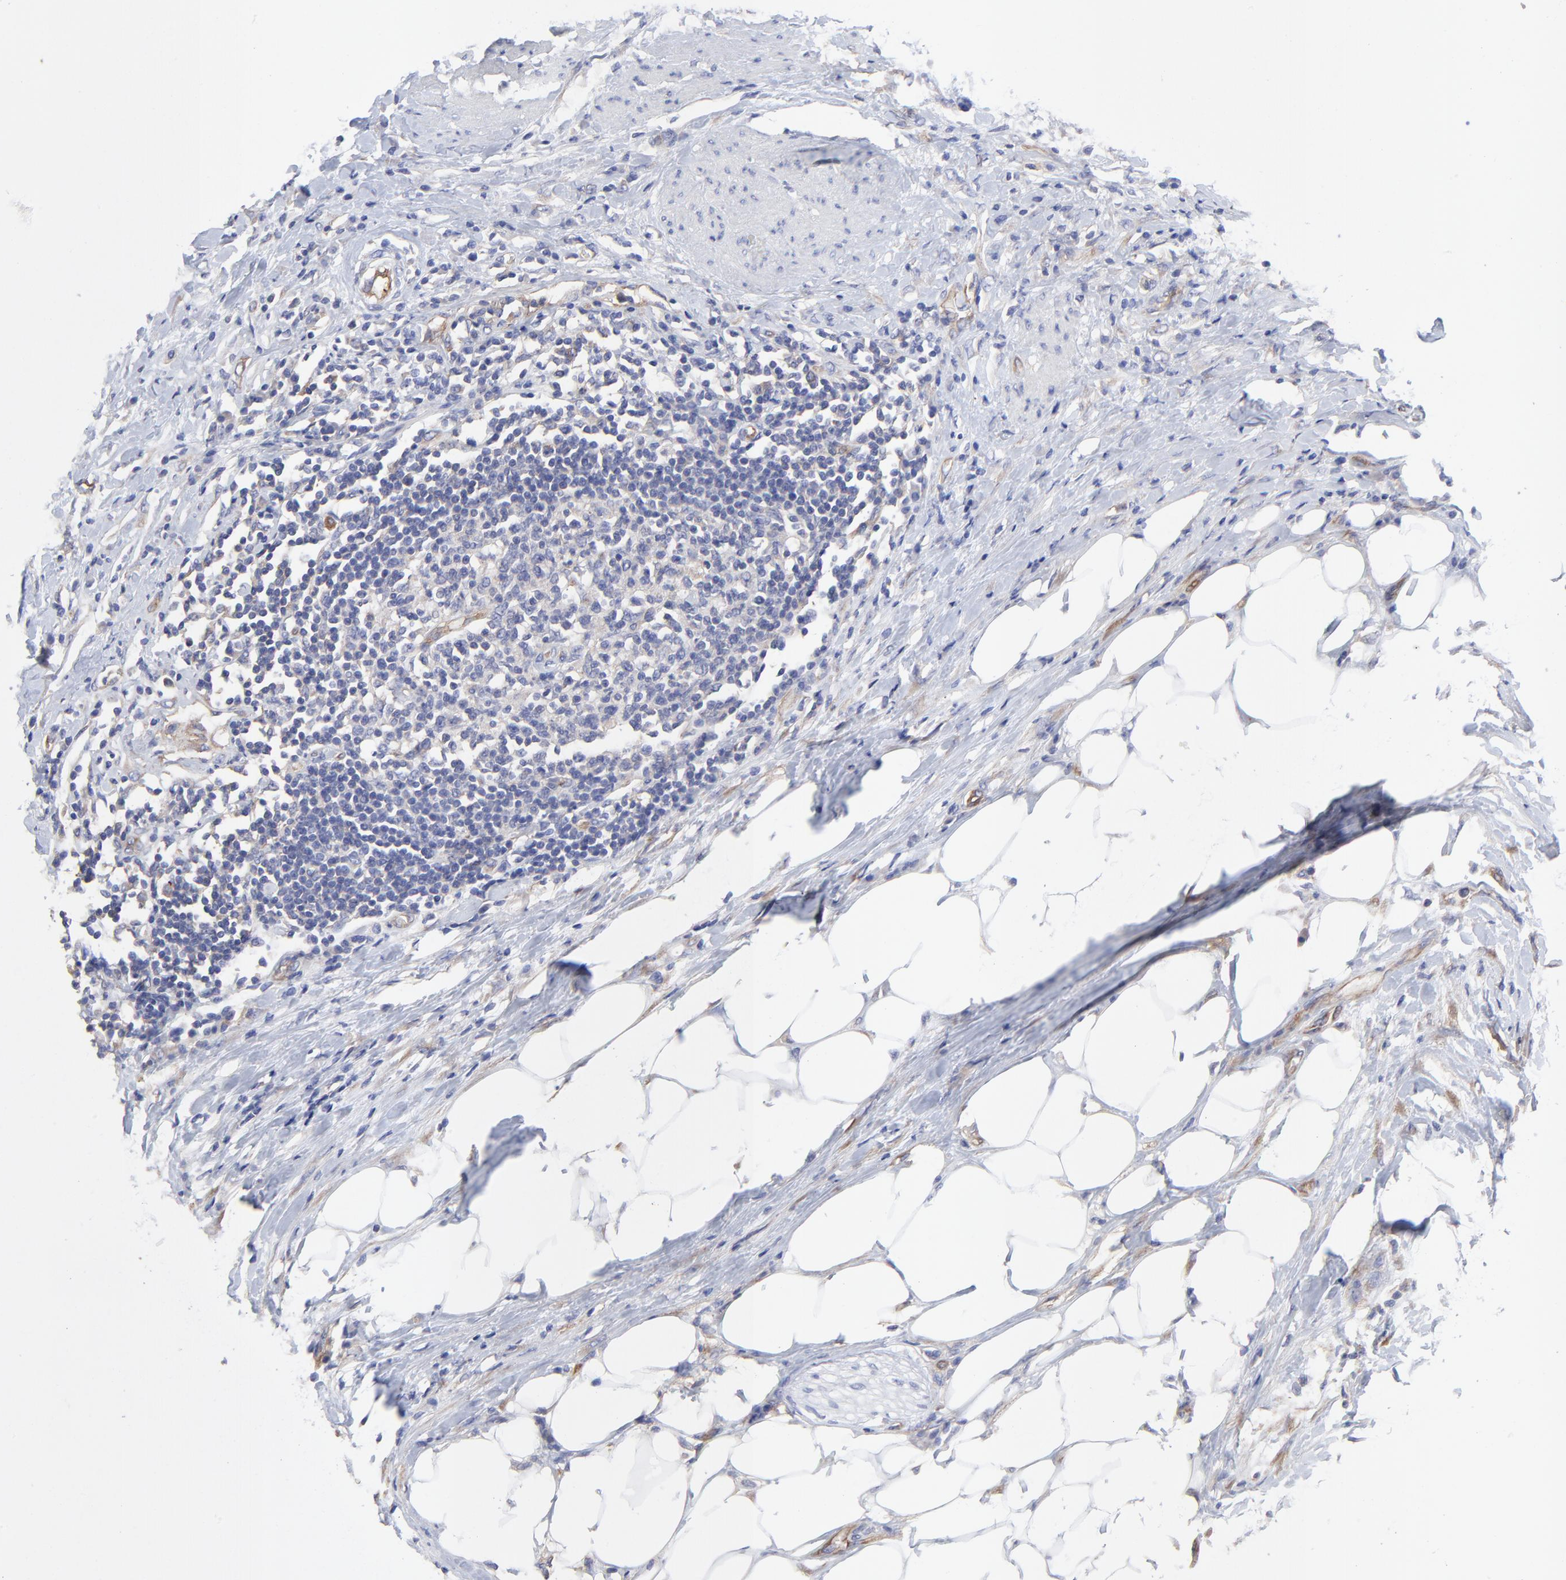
{"staining": {"intensity": "weak", "quantity": "<25%", "location": "cytoplasmic/membranous"}, "tissue": "urothelial cancer", "cell_type": "Tumor cells", "image_type": "cancer", "snomed": [{"axis": "morphology", "description": "Urothelial carcinoma, High grade"}, {"axis": "topography", "description": "Urinary bladder"}], "caption": "The histopathology image reveals no significant expression in tumor cells of urothelial carcinoma (high-grade).", "gene": "SULF2", "patient": {"sex": "male", "age": 61}}